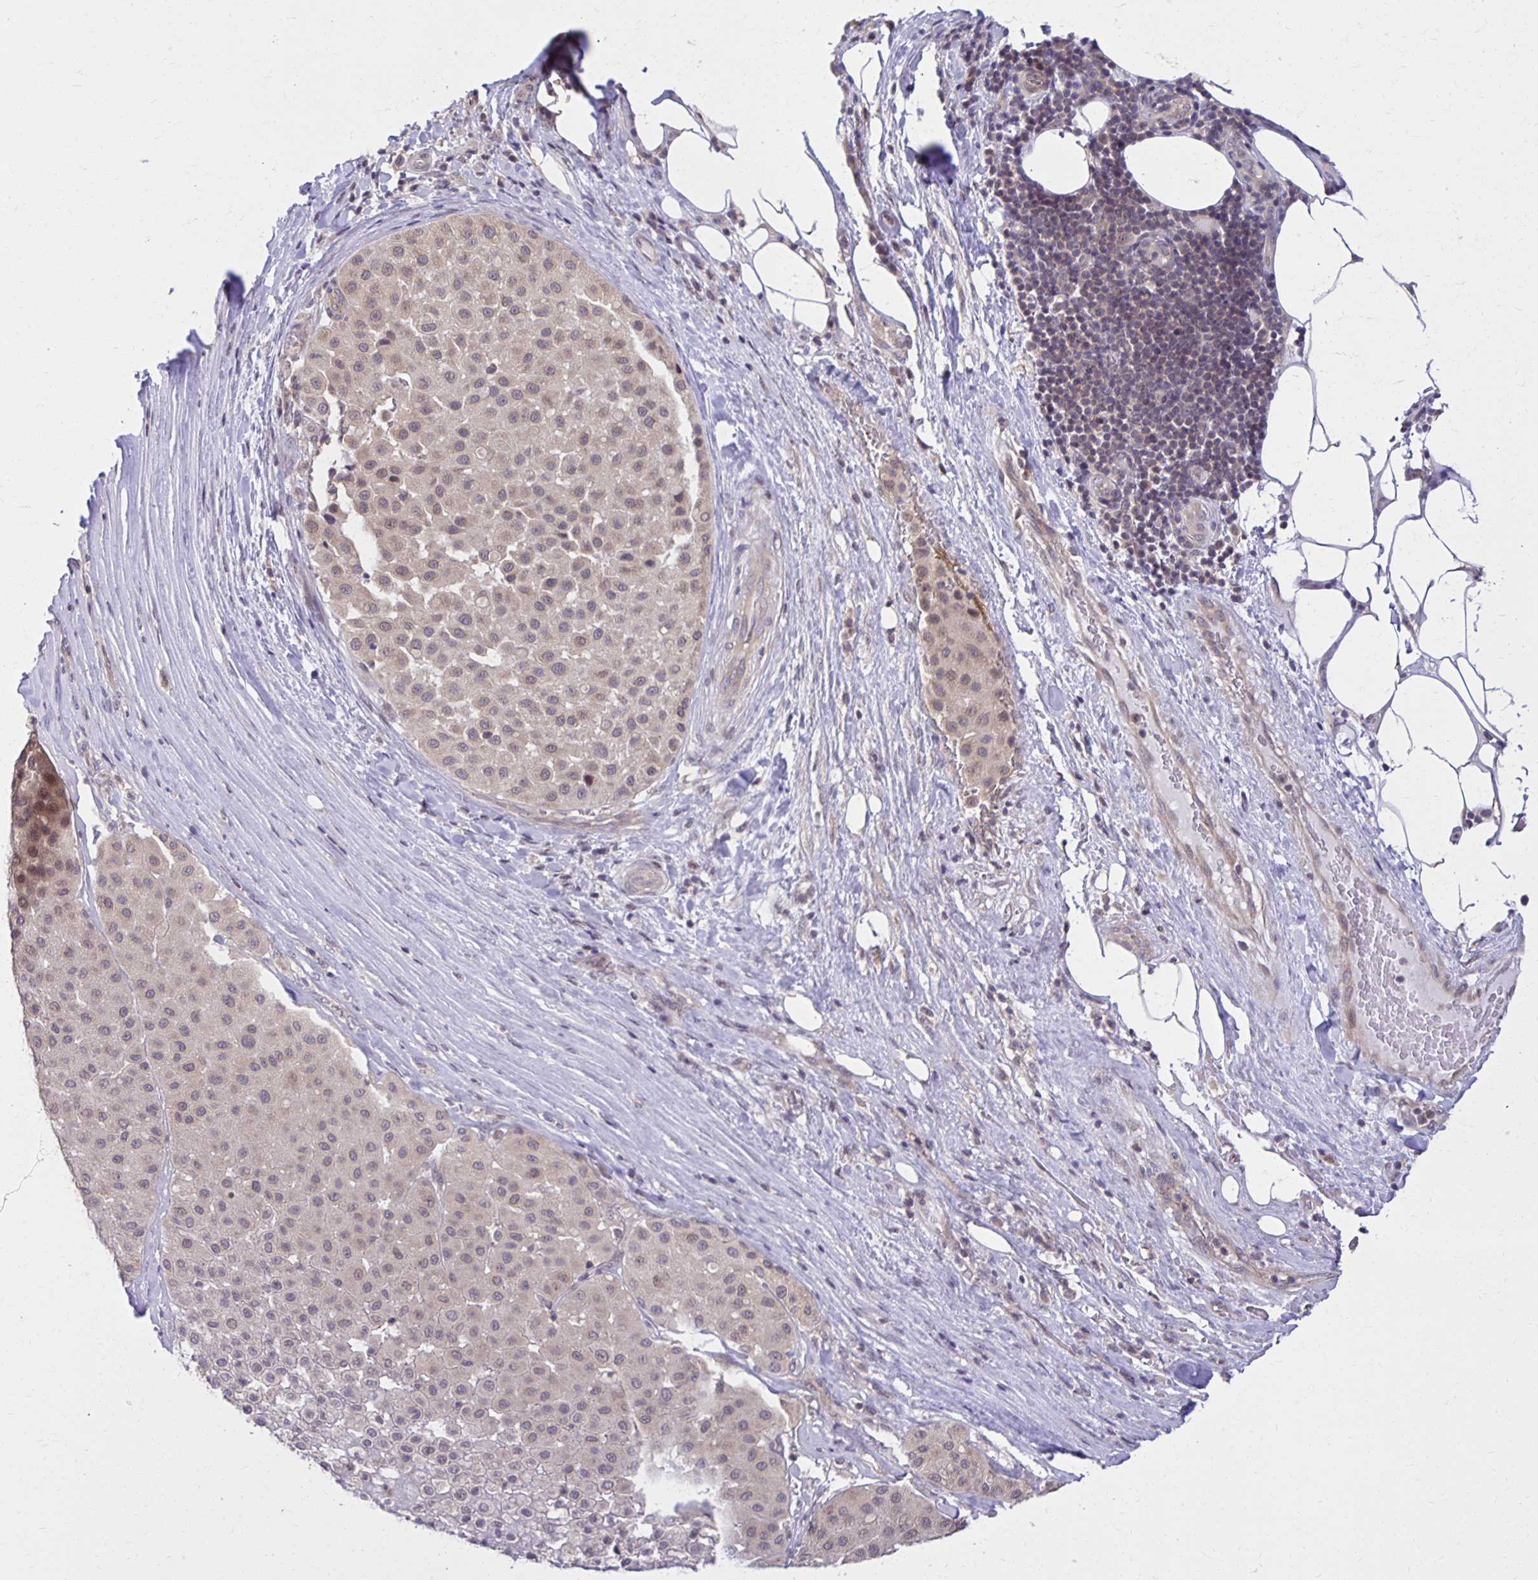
{"staining": {"intensity": "weak", "quantity": "<25%", "location": "cytoplasmic/membranous"}, "tissue": "melanoma", "cell_type": "Tumor cells", "image_type": "cancer", "snomed": [{"axis": "morphology", "description": "Malignant melanoma, Metastatic site"}, {"axis": "topography", "description": "Smooth muscle"}], "caption": "A photomicrograph of human melanoma is negative for staining in tumor cells.", "gene": "MIEN1", "patient": {"sex": "male", "age": 41}}